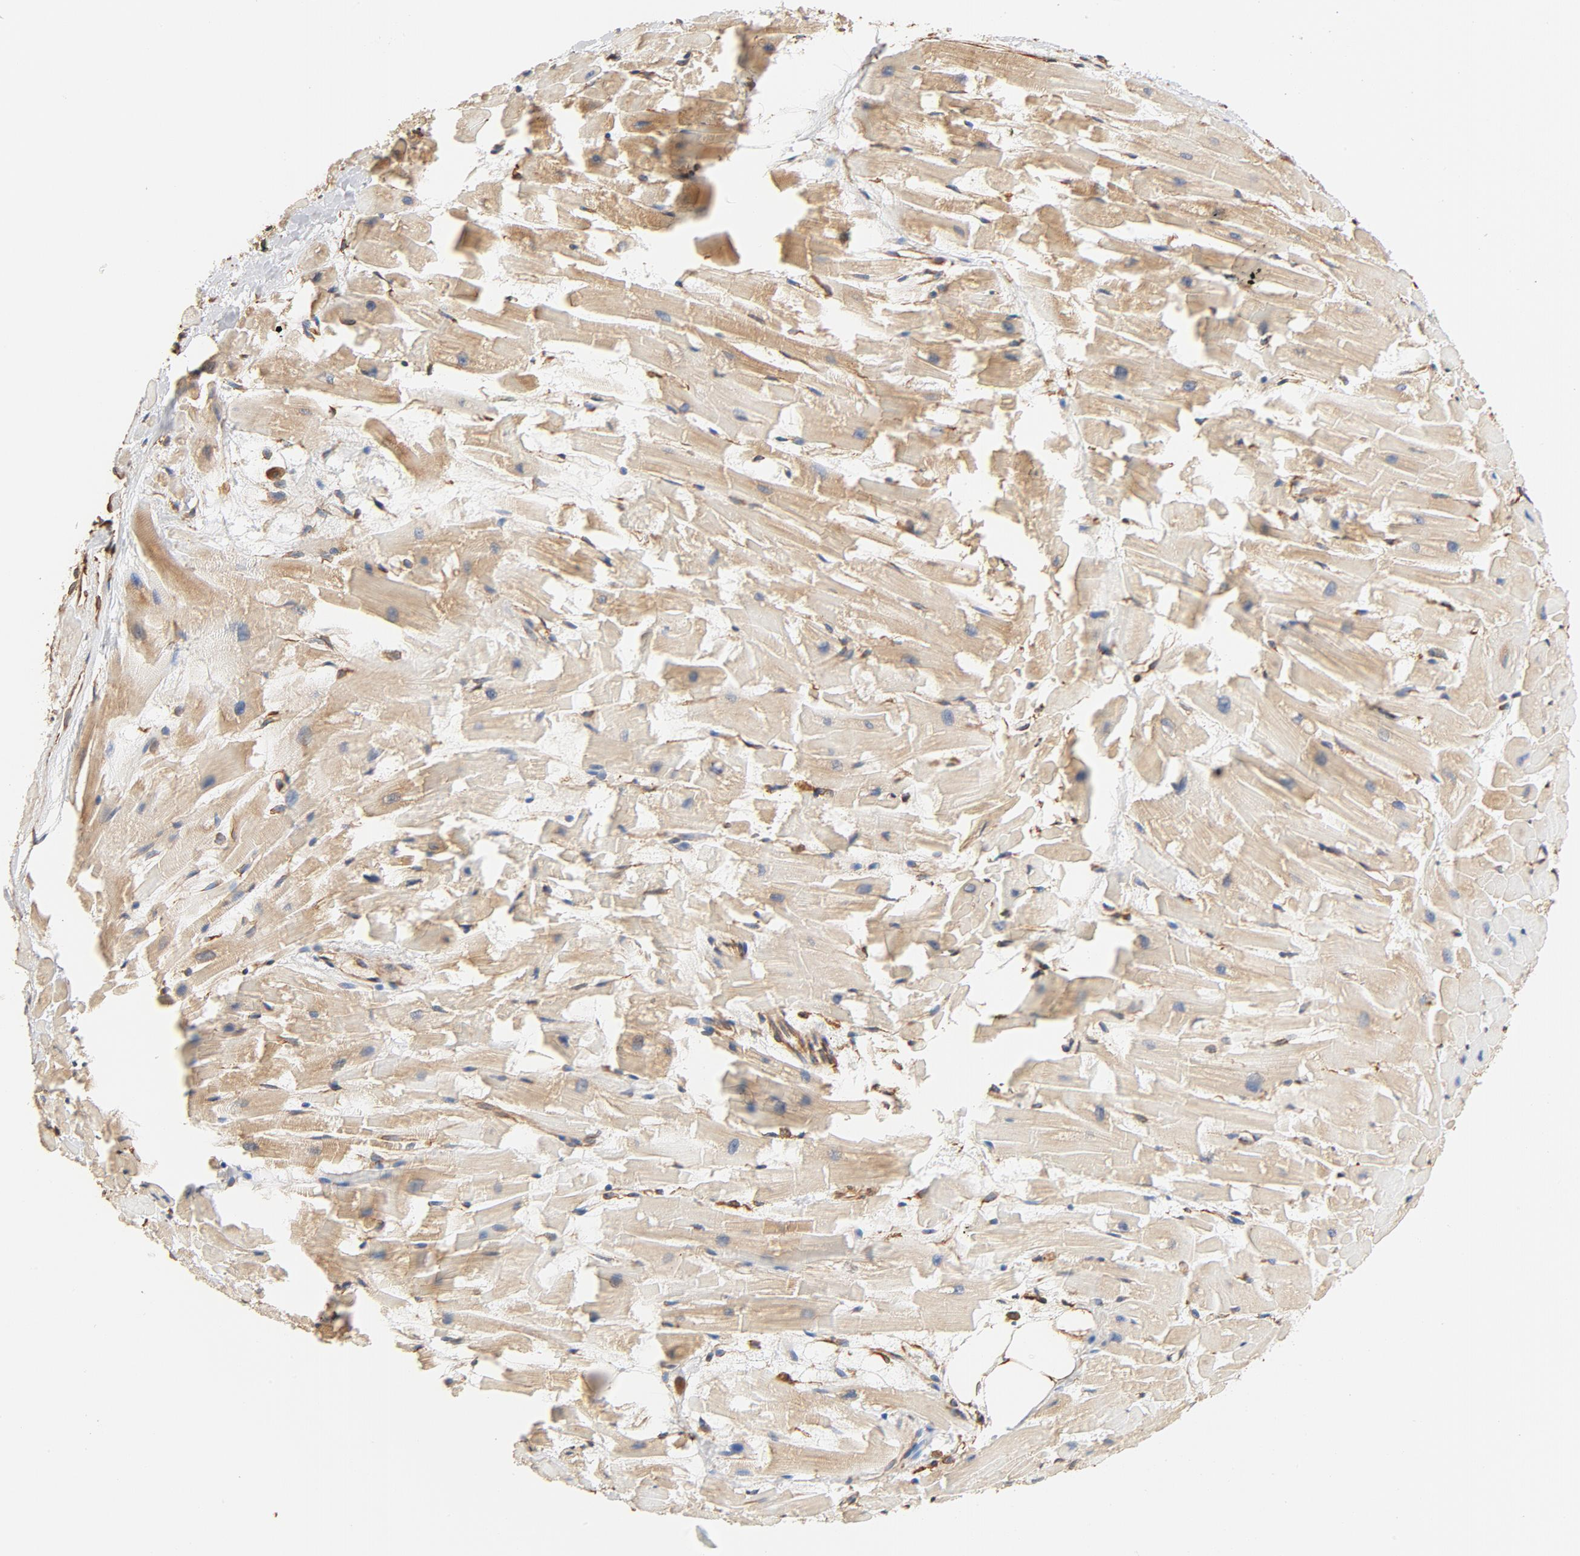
{"staining": {"intensity": "weak", "quantity": ">75%", "location": "cytoplasmic/membranous"}, "tissue": "heart muscle", "cell_type": "Cardiomyocytes", "image_type": "normal", "snomed": [{"axis": "morphology", "description": "Normal tissue, NOS"}, {"axis": "topography", "description": "Heart"}], "caption": "Brown immunohistochemical staining in normal human heart muscle demonstrates weak cytoplasmic/membranous positivity in about >75% of cardiomyocytes. (Brightfield microscopy of DAB IHC at high magnification).", "gene": "BCAP31", "patient": {"sex": "female", "age": 19}}